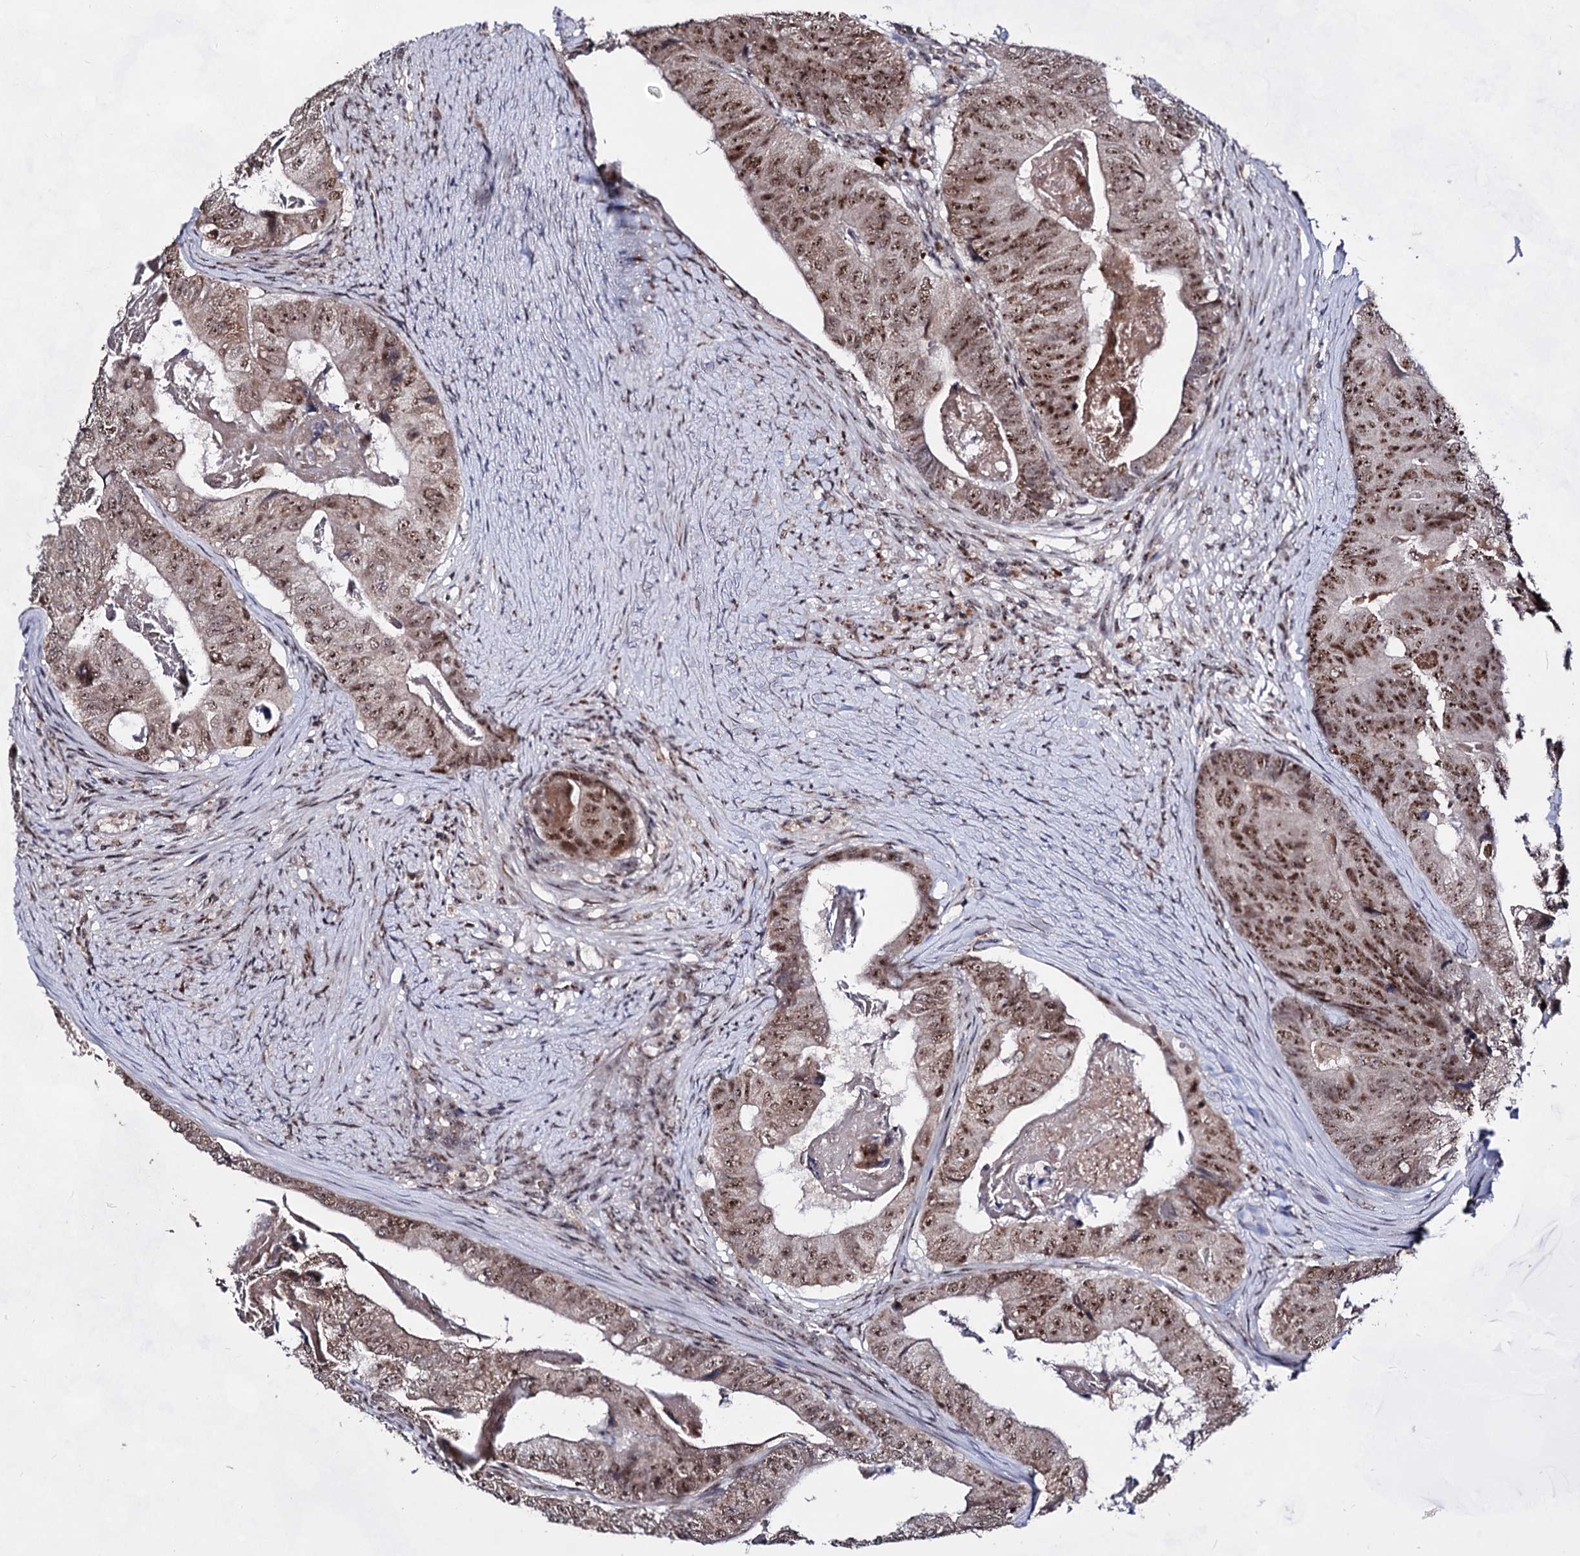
{"staining": {"intensity": "moderate", "quantity": ">75%", "location": "nuclear"}, "tissue": "colorectal cancer", "cell_type": "Tumor cells", "image_type": "cancer", "snomed": [{"axis": "morphology", "description": "Adenocarcinoma, NOS"}, {"axis": "topography", "description": "Colon"}], "caption": "An image of colorectal cancer stained for a protein shows moderate nuclear brown staining in tumor cells.", "gene": "EXOSC10", "patient": {"sex": "female", "age": 67}}